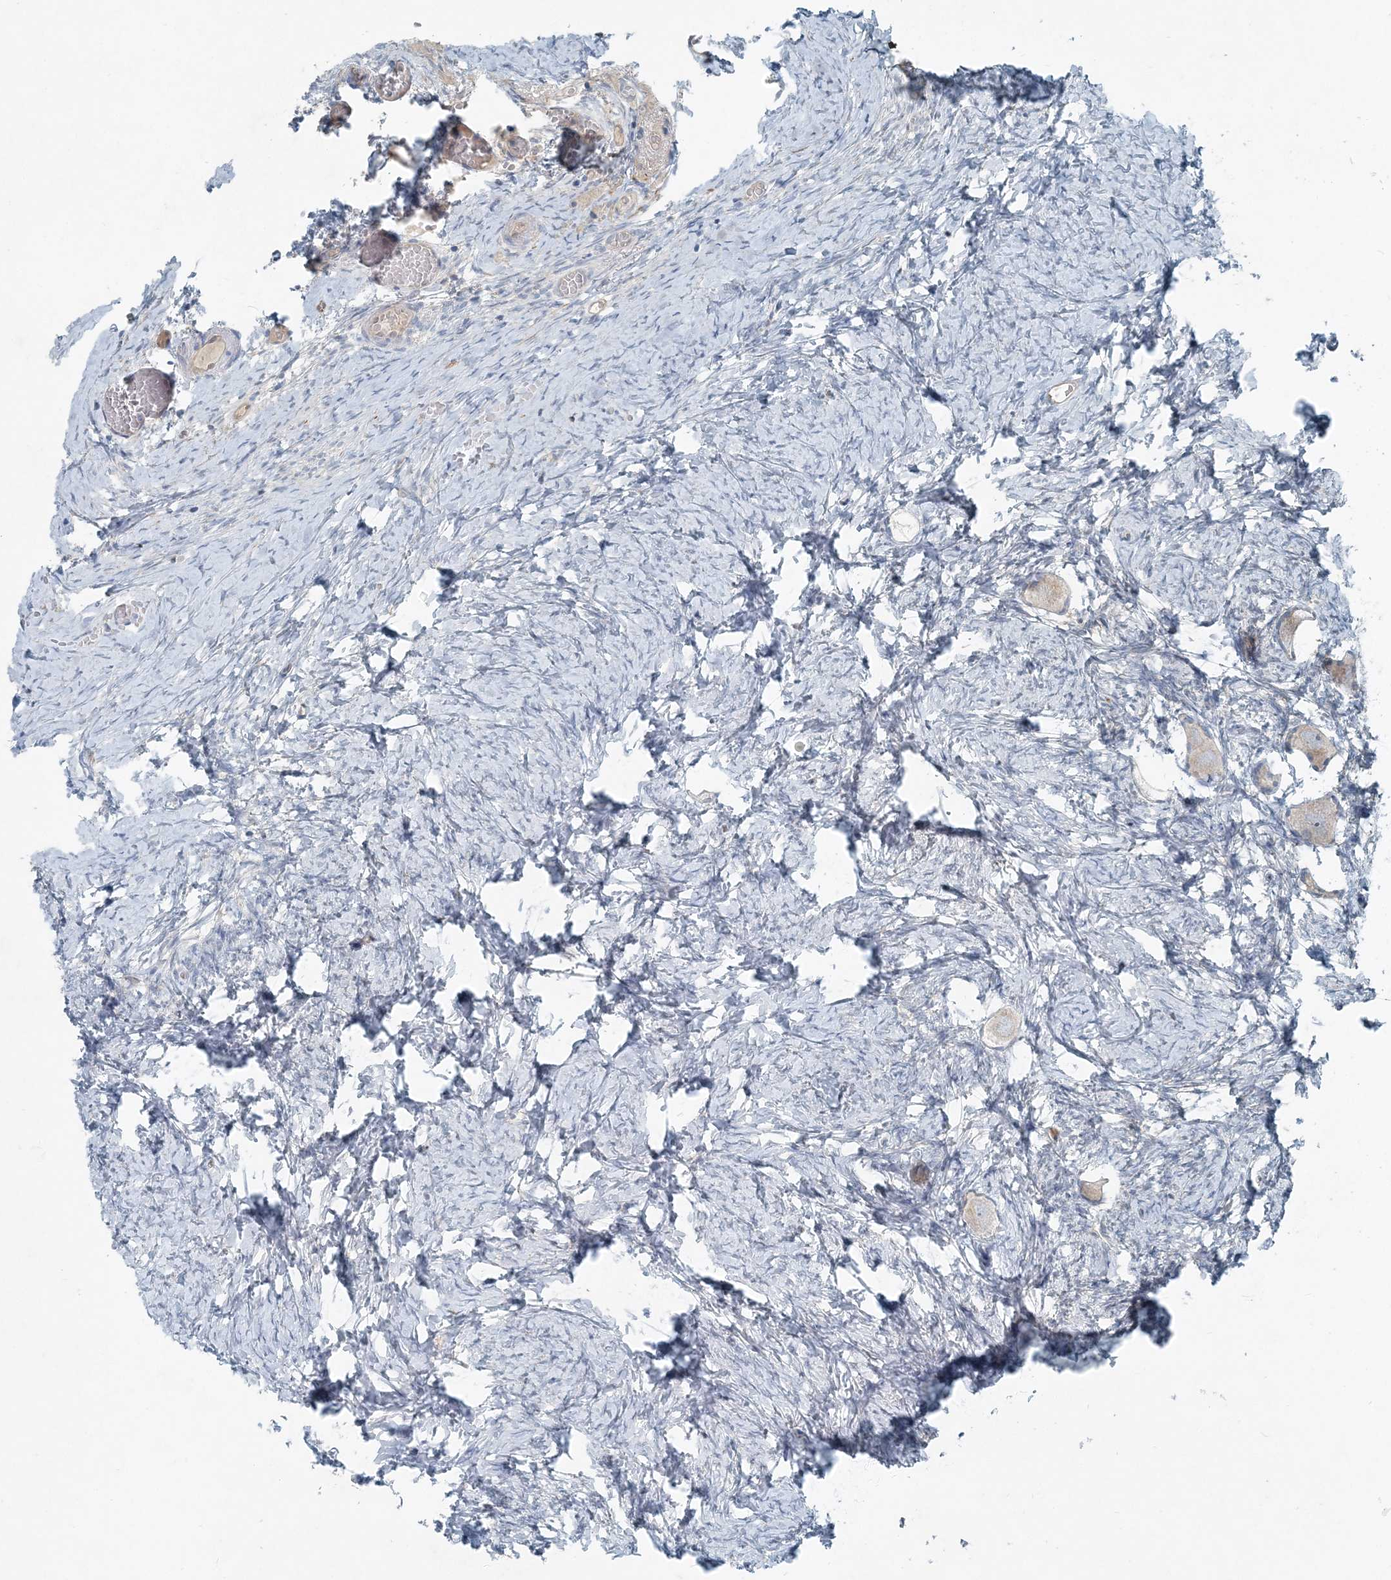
{"staining": {"intensity": "negative", "quantity": "none", "location": "none"}, "tissue": "ovary", "cell_type": "Follicle cells", "image_type": "normal", "snomed": [{"axis": "morphology", "description": "Normal tissue, NOS"}, {"axis": "topography", "description": "Ovary"}], "caption": "An IHC micrograph of unremarkable ovary is shown. There is no staining in follicle cells of ovary. The staining is performed using DAB brown chromogen with nuclei counter-stained in using hematoxylin.", "gene": "ARMH1", "patient": {"sex": "female", "age": 27}}